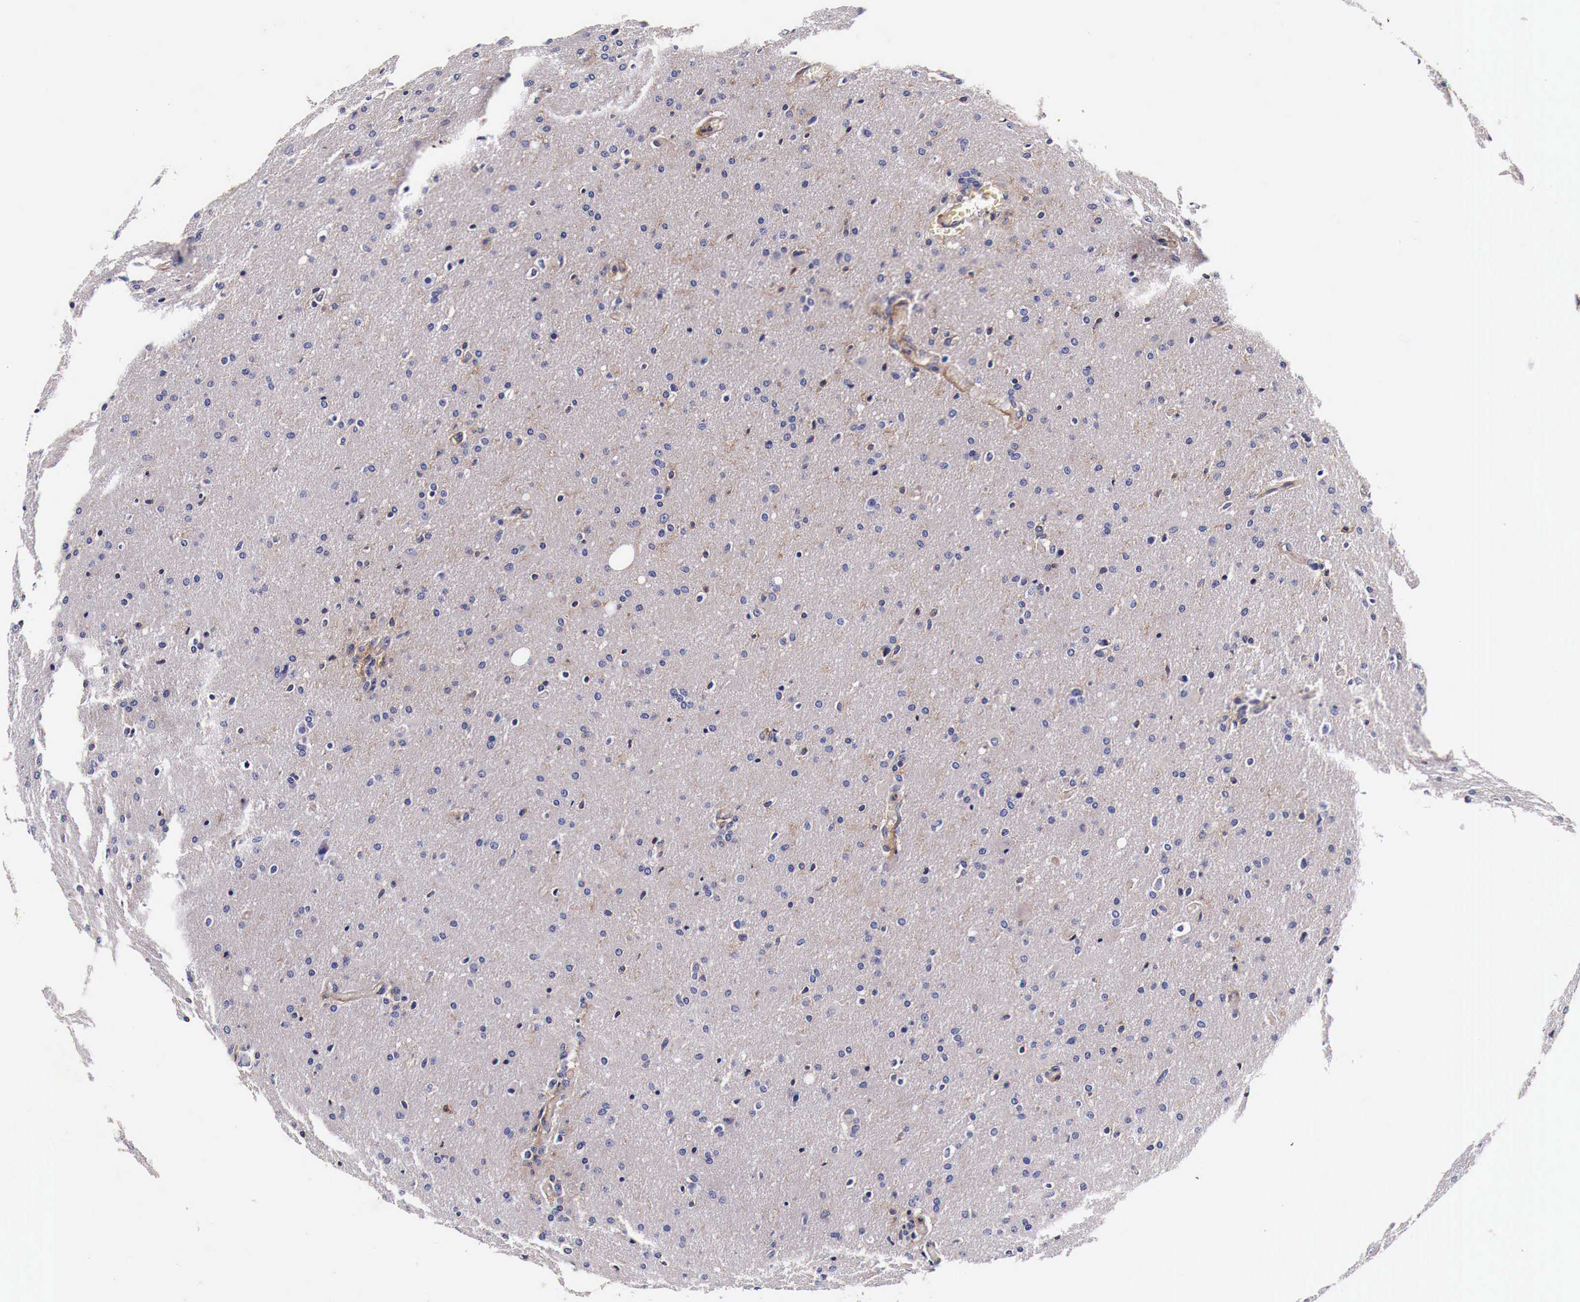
{"staining": {"intensity": "weak", "quantity": "<25%", "location": "cytoplasmic/membranous"}, "tissue": "glioma", "cell_type": "Tumor cells", "image_type": "cancer", "snomed": [{"axis": "morphology", "description": "Glioma, malignant, High grade"}, {"axis": "topography", "description": "Brain"}], "caption": "This image is of high-grade glioma (malignant) stained with immunohistochemistry to label a protein in brown with the nuclei are counter-stained blue. There is no expression in tumor cells.", "gene": "RP2", "patient": {"sex": "male", "age": 68}}